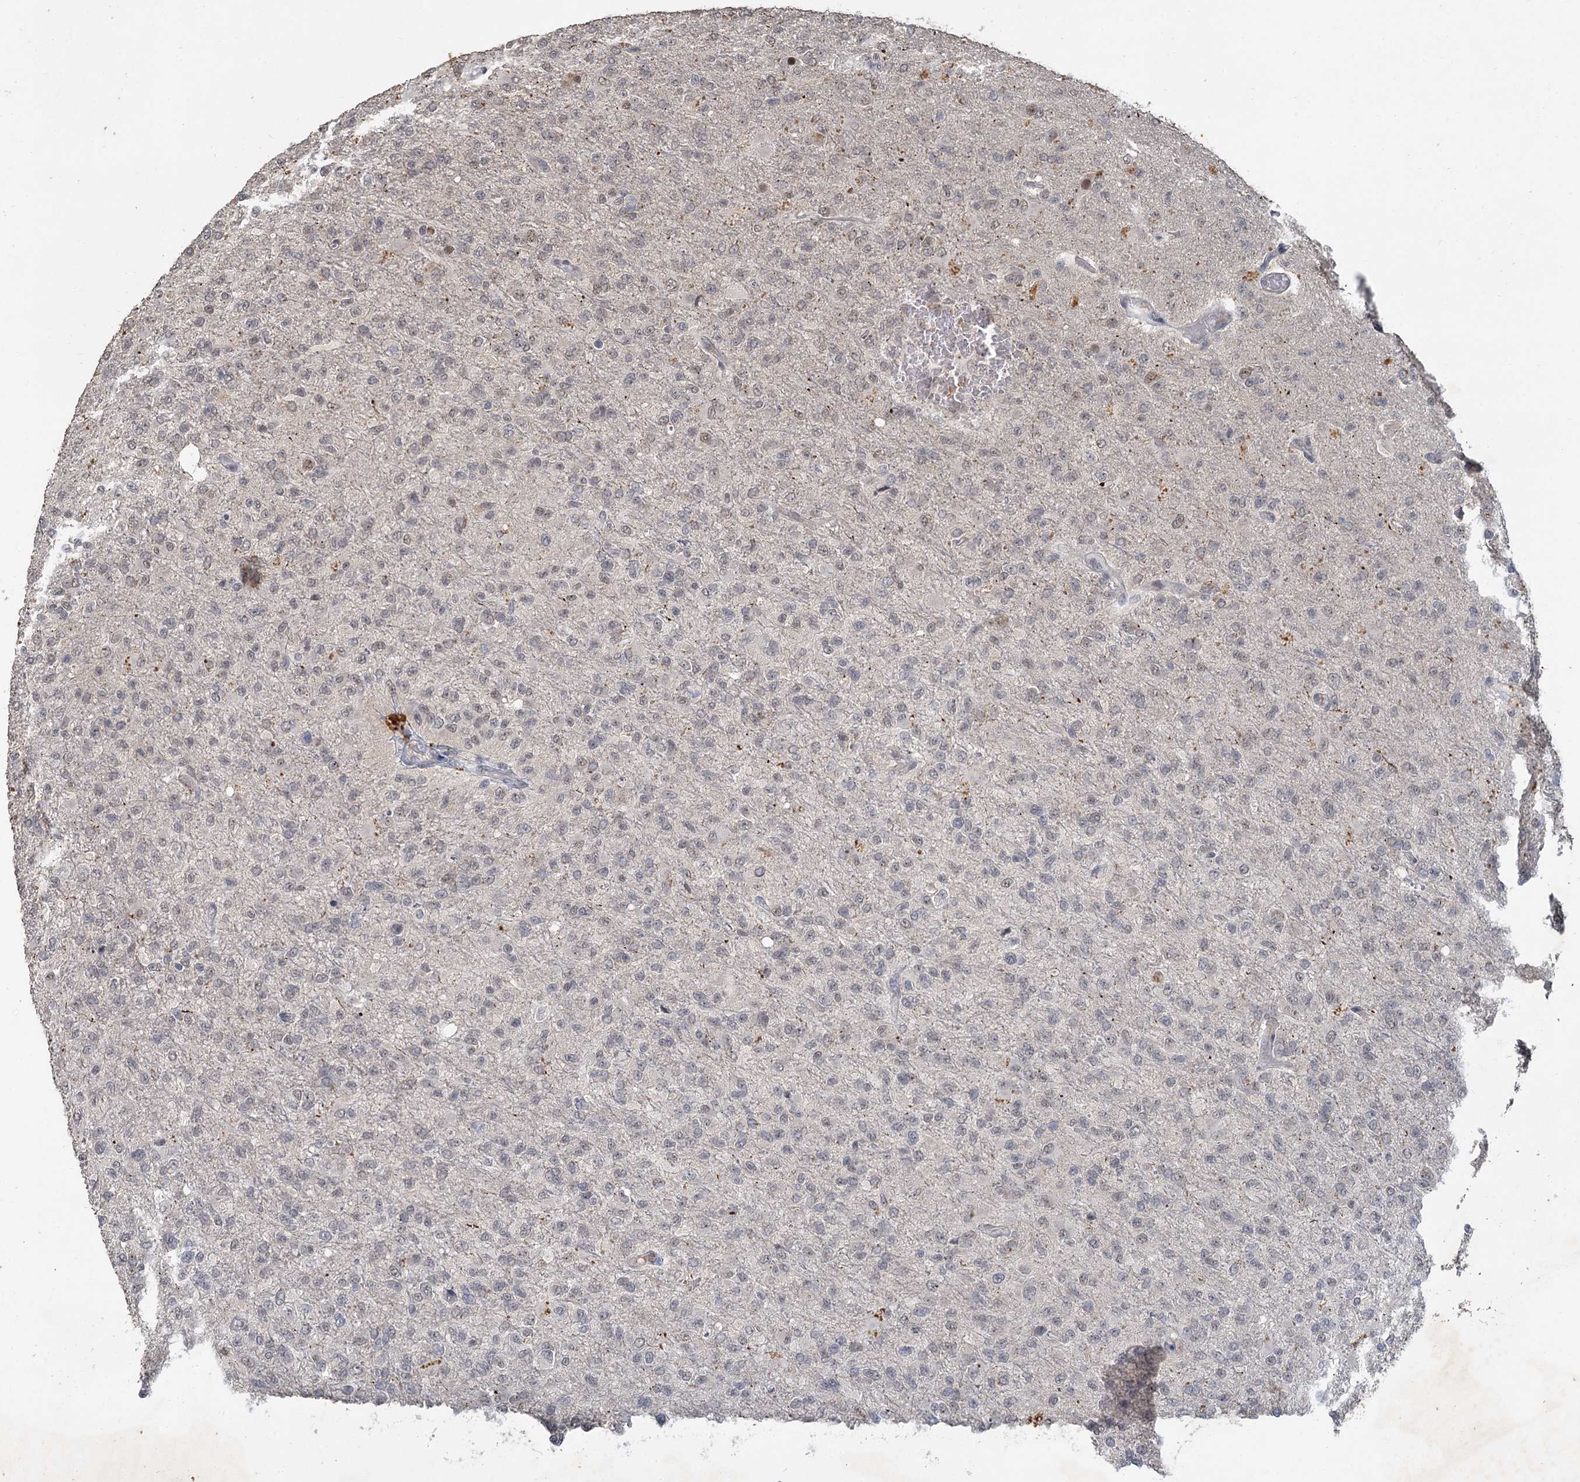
{"staining": {"intensity": "weak", "quantity": "25%-75%", "location": "nuclear"}, "tissue": "glioma", "cell_type": "Tumor cells", "image_type": "cancer", "snomed": [{"axis": "morphology", "description": "Glioma, malignant, High grade"}, {"axis": "topography", "description": "Brain"}], "caption": "Protein staining by immunohistochemistry reveals weak nuclear positivity in about 25%-75% of tumor cells in glioma. (Brightfield microscopy of DAB IHC at high magnification).", "gene": "MUCL1", "patient": {"sex": "female", "age": 74}}